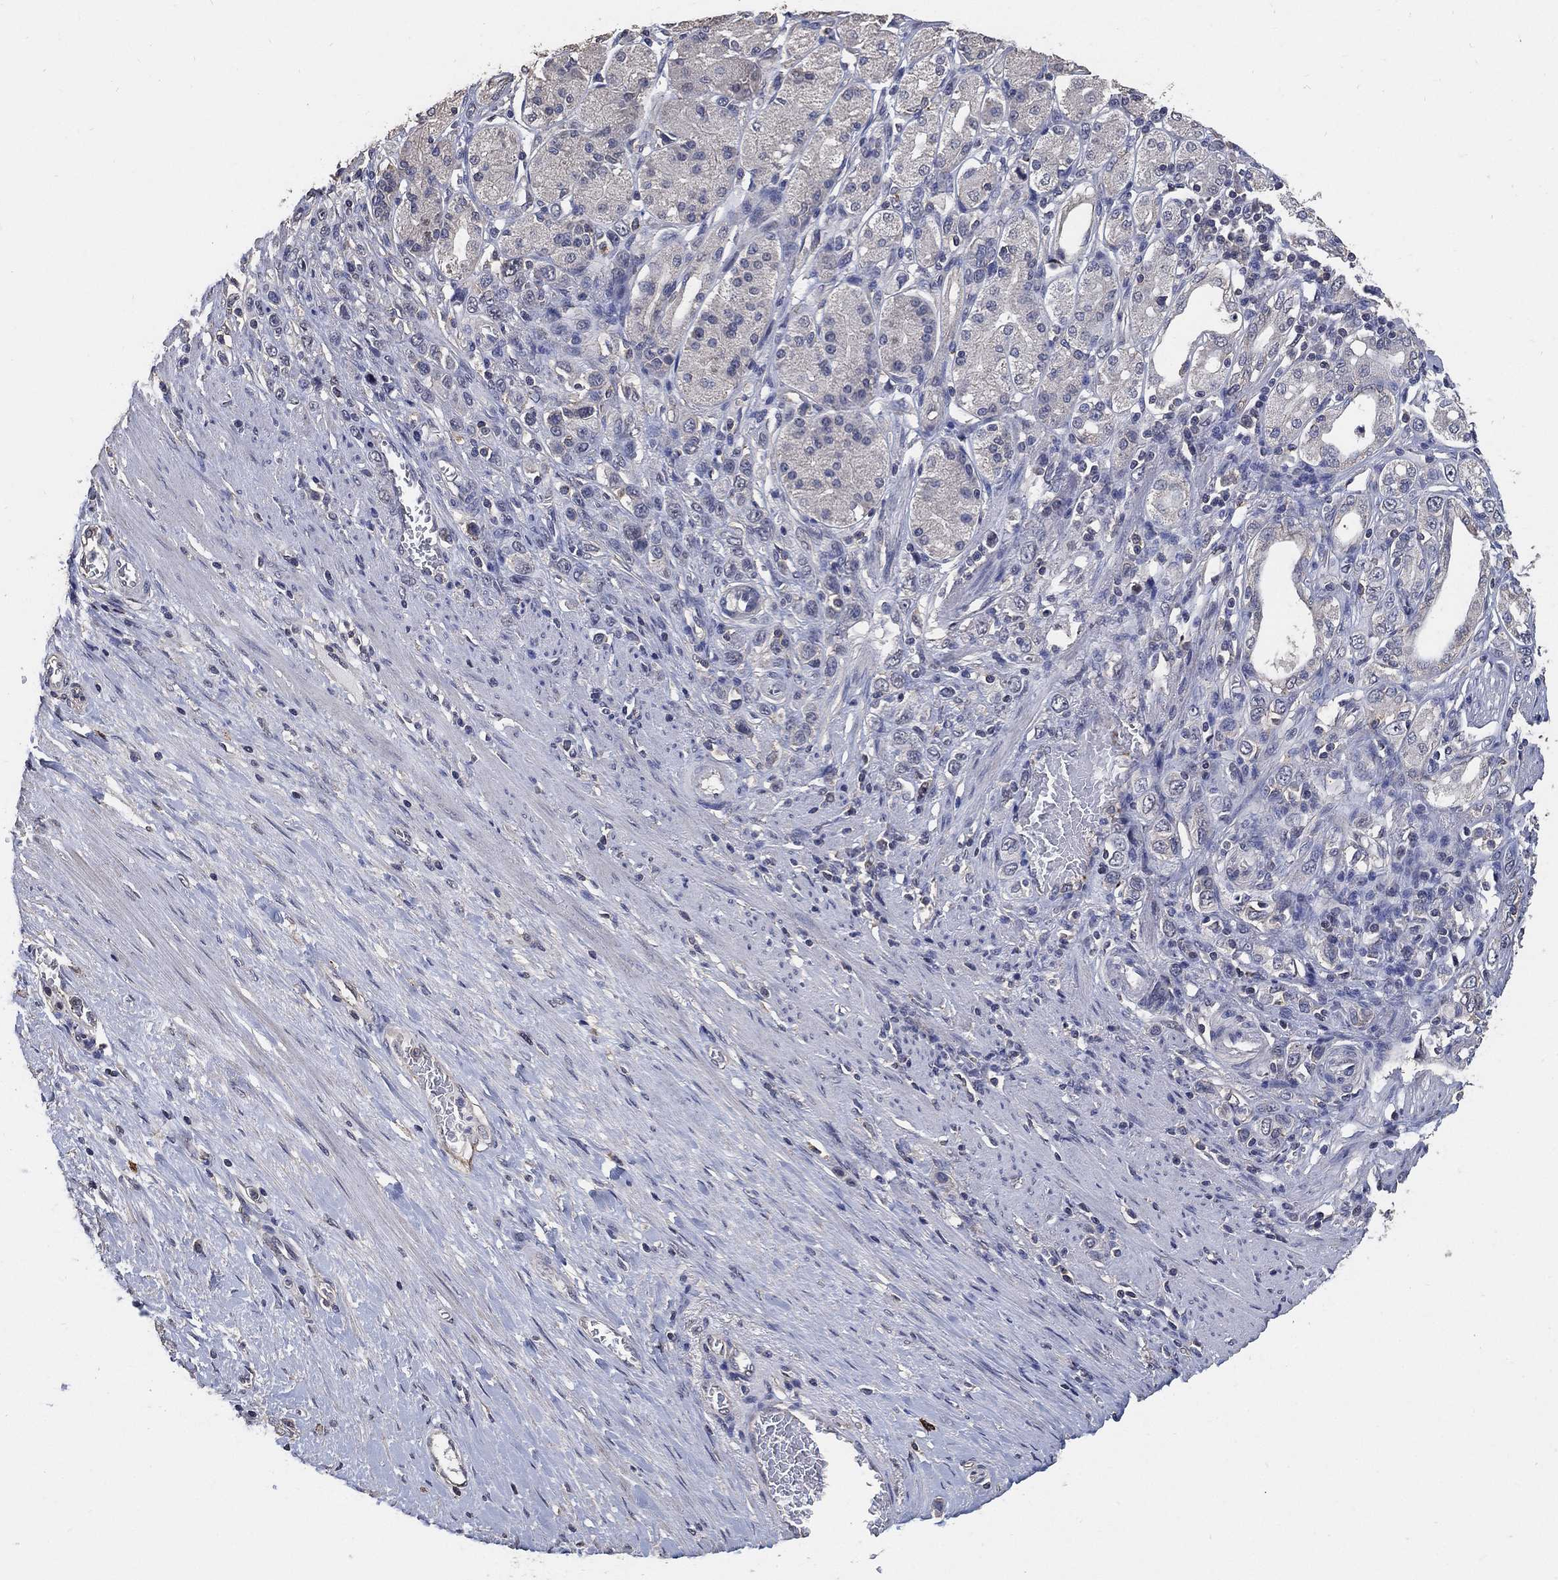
{"staining": {"intensity": "negative", "quantity": "none", "location": "none"}, "tissue": "stomach cancer", "cell_type": "Tumor cells", "image_type": "cancer", "snomed": [{"axis": "morphology", "description": "Normal tissue, NOS"}, {"axis": "morphology", "description": "Adenocarcinoma, NOS"}, {"axis": "morphology", "description": "Adenocarcinoma, High grade"}, {"axis": "topography", "description": "Stomach, upper"}, {"axis": "topography", "description": "Stomach"}], "caption": "This is an immunohistochemistry (IHC) micrograph of human adenocarcinoma (high-grade) (stomach). There is no expression in tumor cells.", "gene": "KLK5", "patient": {"sex": "female", "age": 65}}